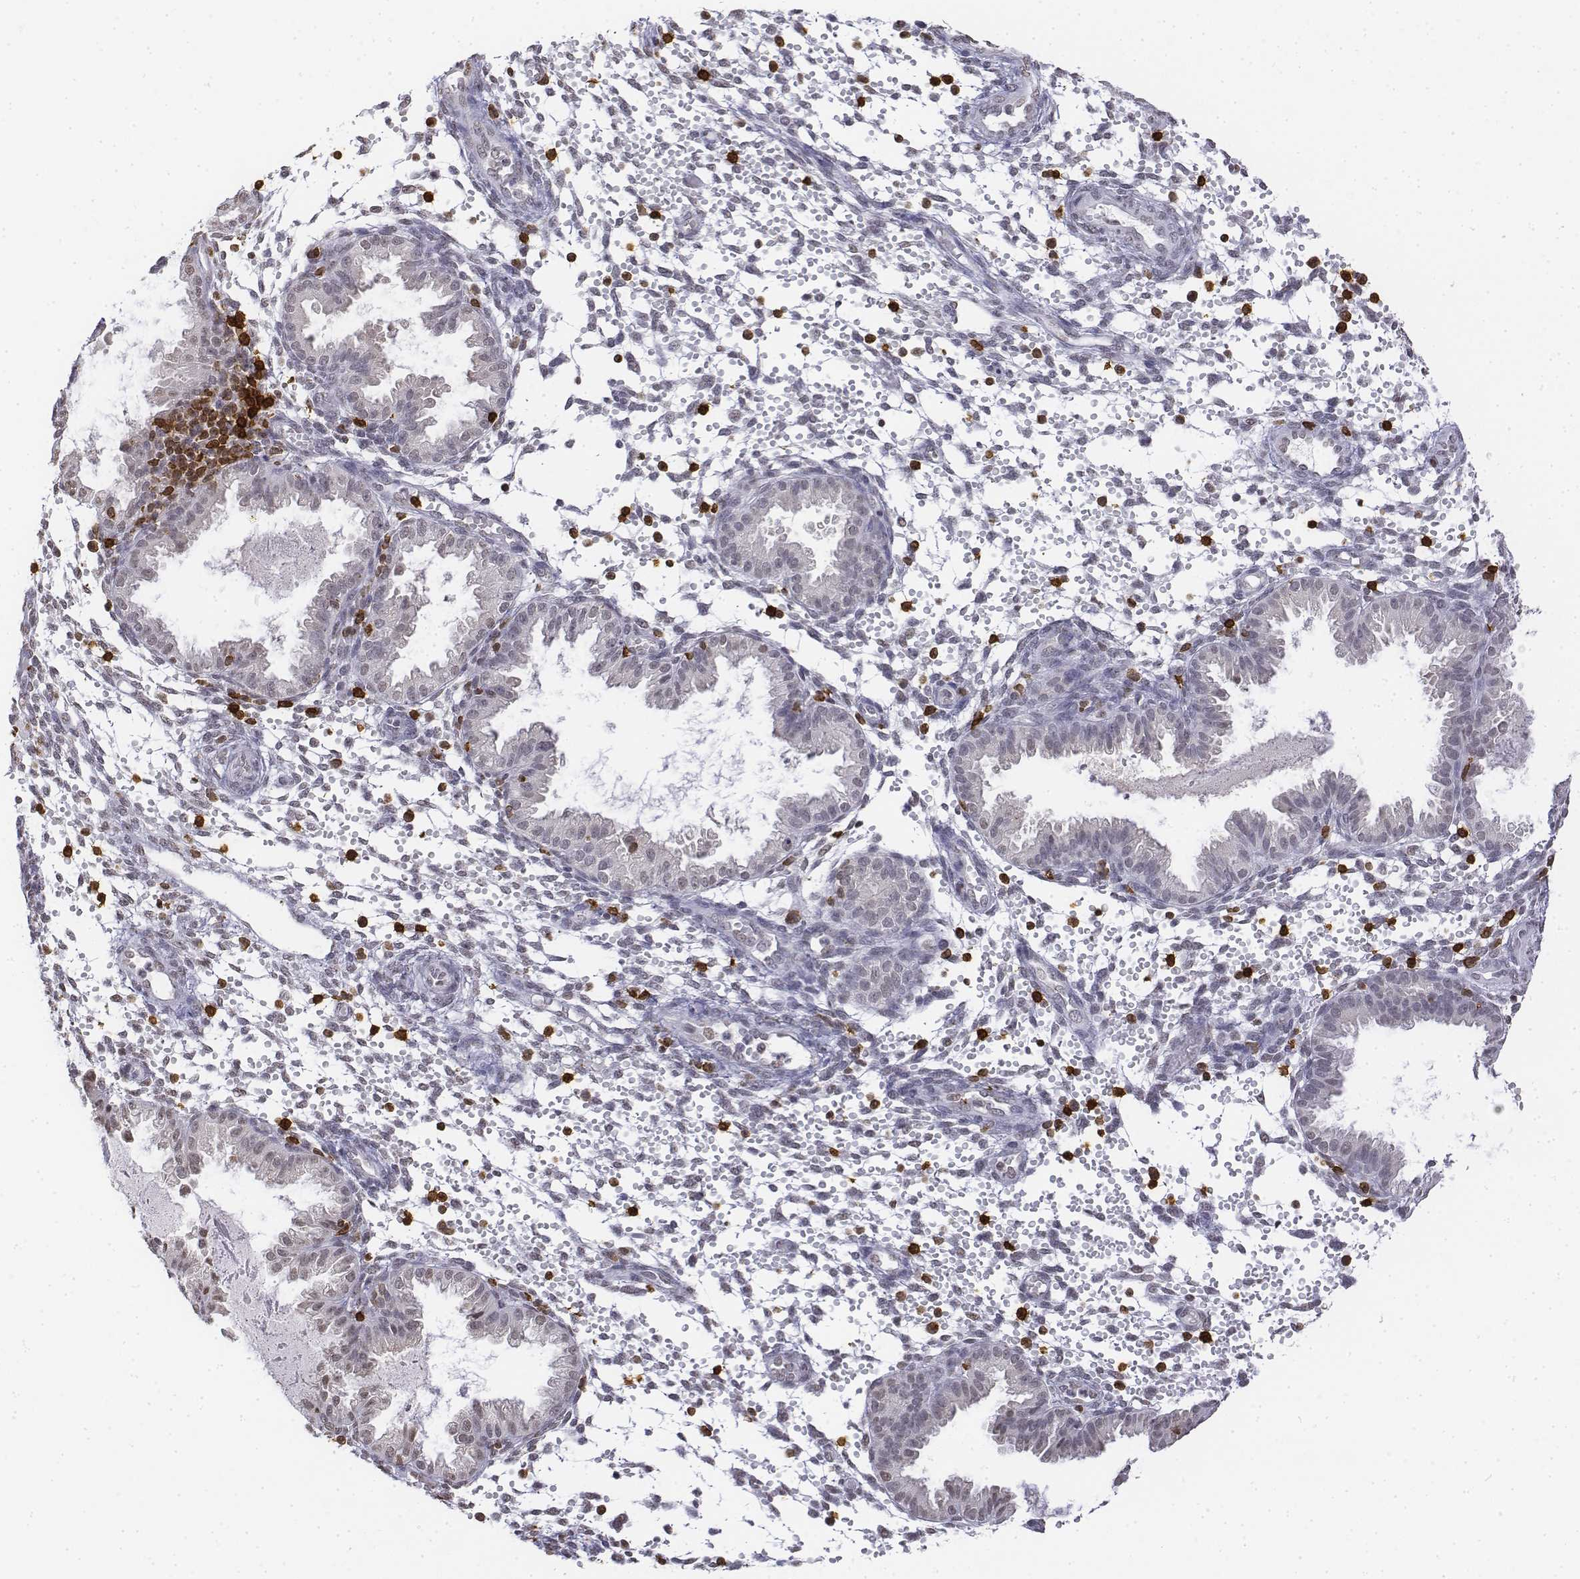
{"staining": {"intensity": "negative", "quantity": "none", "location": "none"}, "tissue": "endometrium", "cell_type": "Cells in endometrial stroma", "image_type": "normal", "snomed": [{"axis": "morphology", "description": "Normal tissue, NOS"}, {"axis": "topography", "description": "Endometrium"}], "caption": "DAB immunohistochemical staining of unremarkable human endometrium displays no significant staining in cells in endometrial stroma.", "gene": "CD3E", "patient": {"sex": "female", "age": 33}}